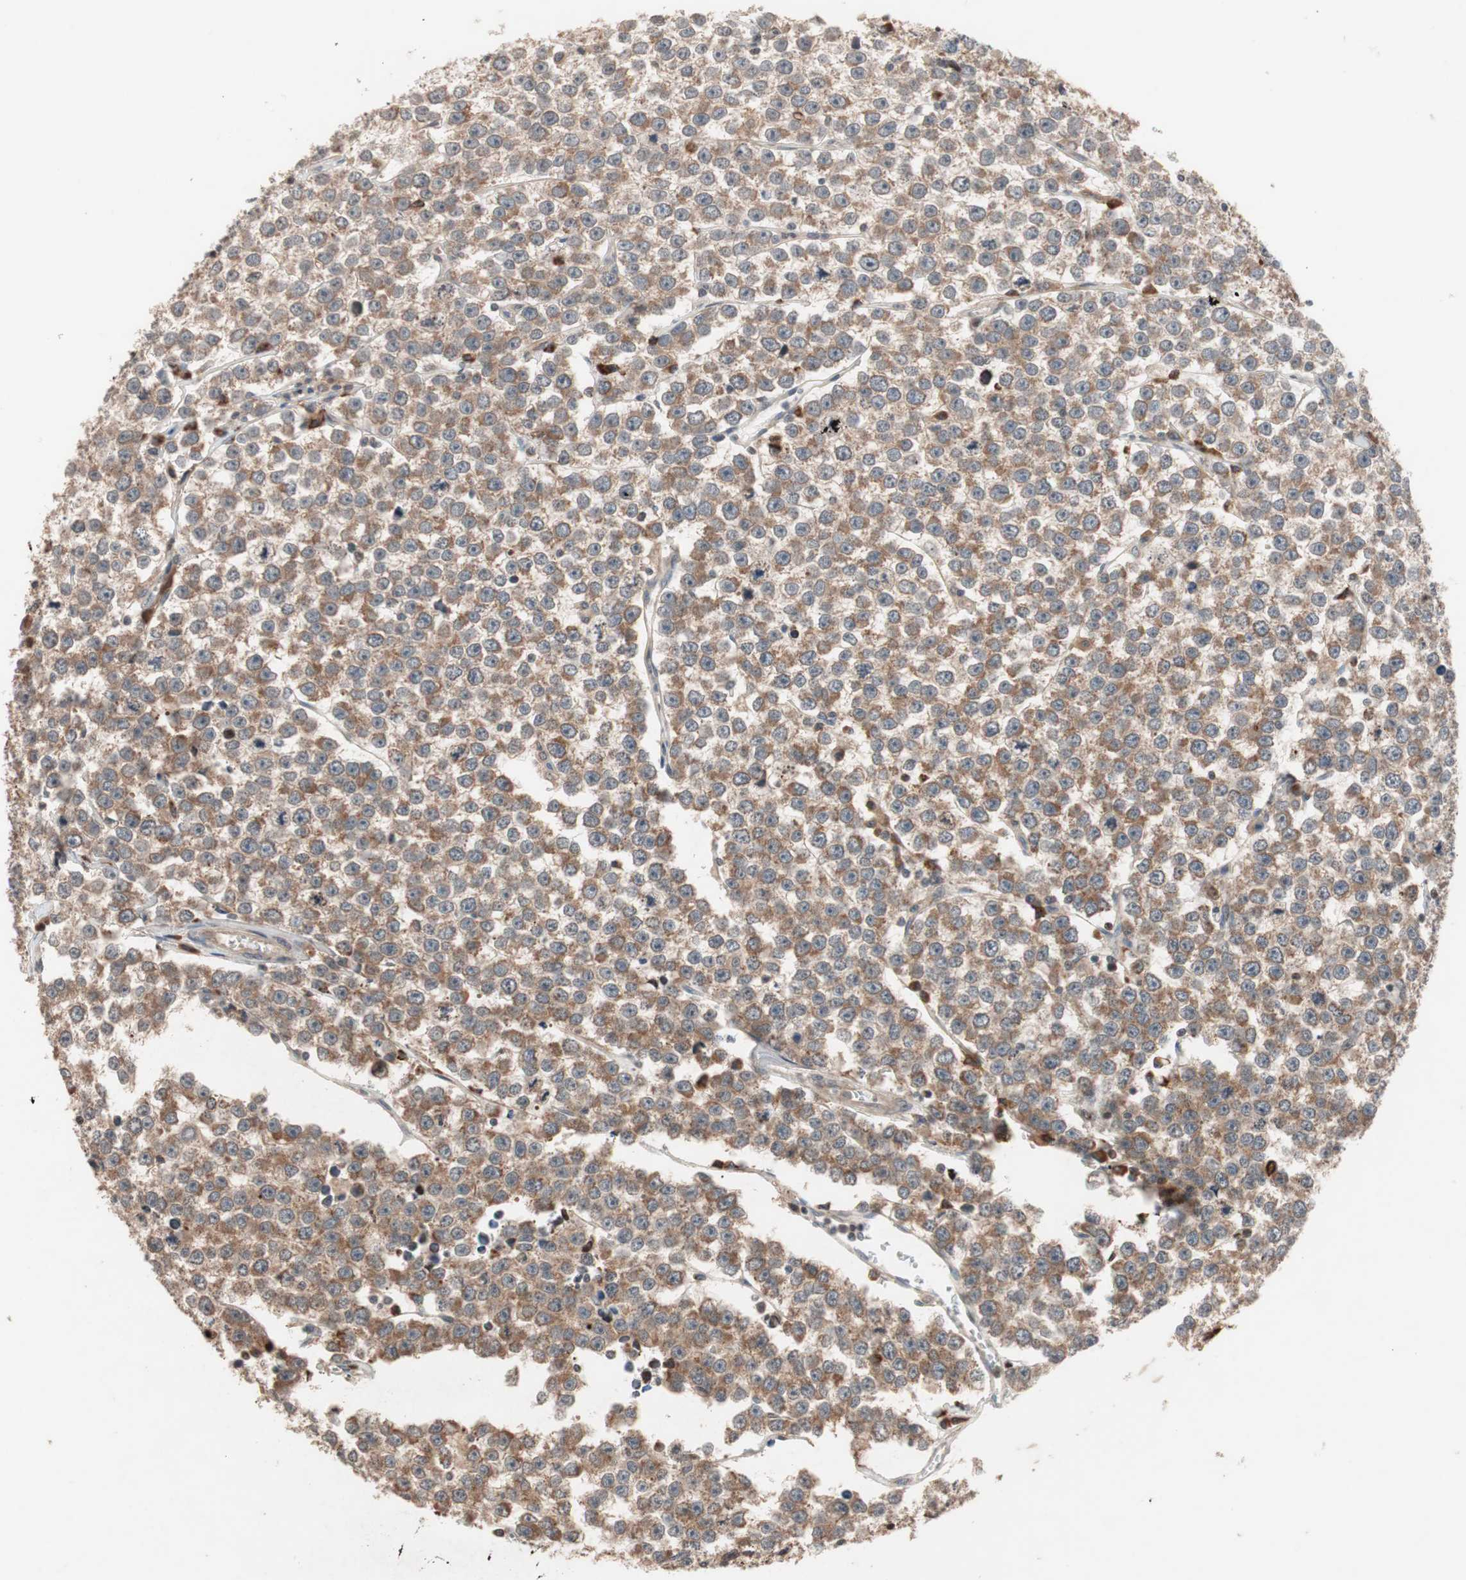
{"staining": {"intensity": "moderate", "quantity": ">75%", "location": "cytoplasmic/membranous"}, "tissue": "testis cancer", "cell_type": "Tumor cells", "image_type": "cancer", "snomed": [{"axis": "morphology", "description": "Seminoma, NOS"}, {"axis": "morphology", "description": "Carcinoma, Embryonal, NOS"}, {"axis": "topography", "description": "Testis"}], "caption": "Immunohistochemical staining of human testis cancer (seminoma) demonstrates medium levels of moderate cytoplasmic/membranous protein positivity in approximately >75% of tumor cells.", "gene": "NF2", "patient": {"sex": "male", "age": 52}}